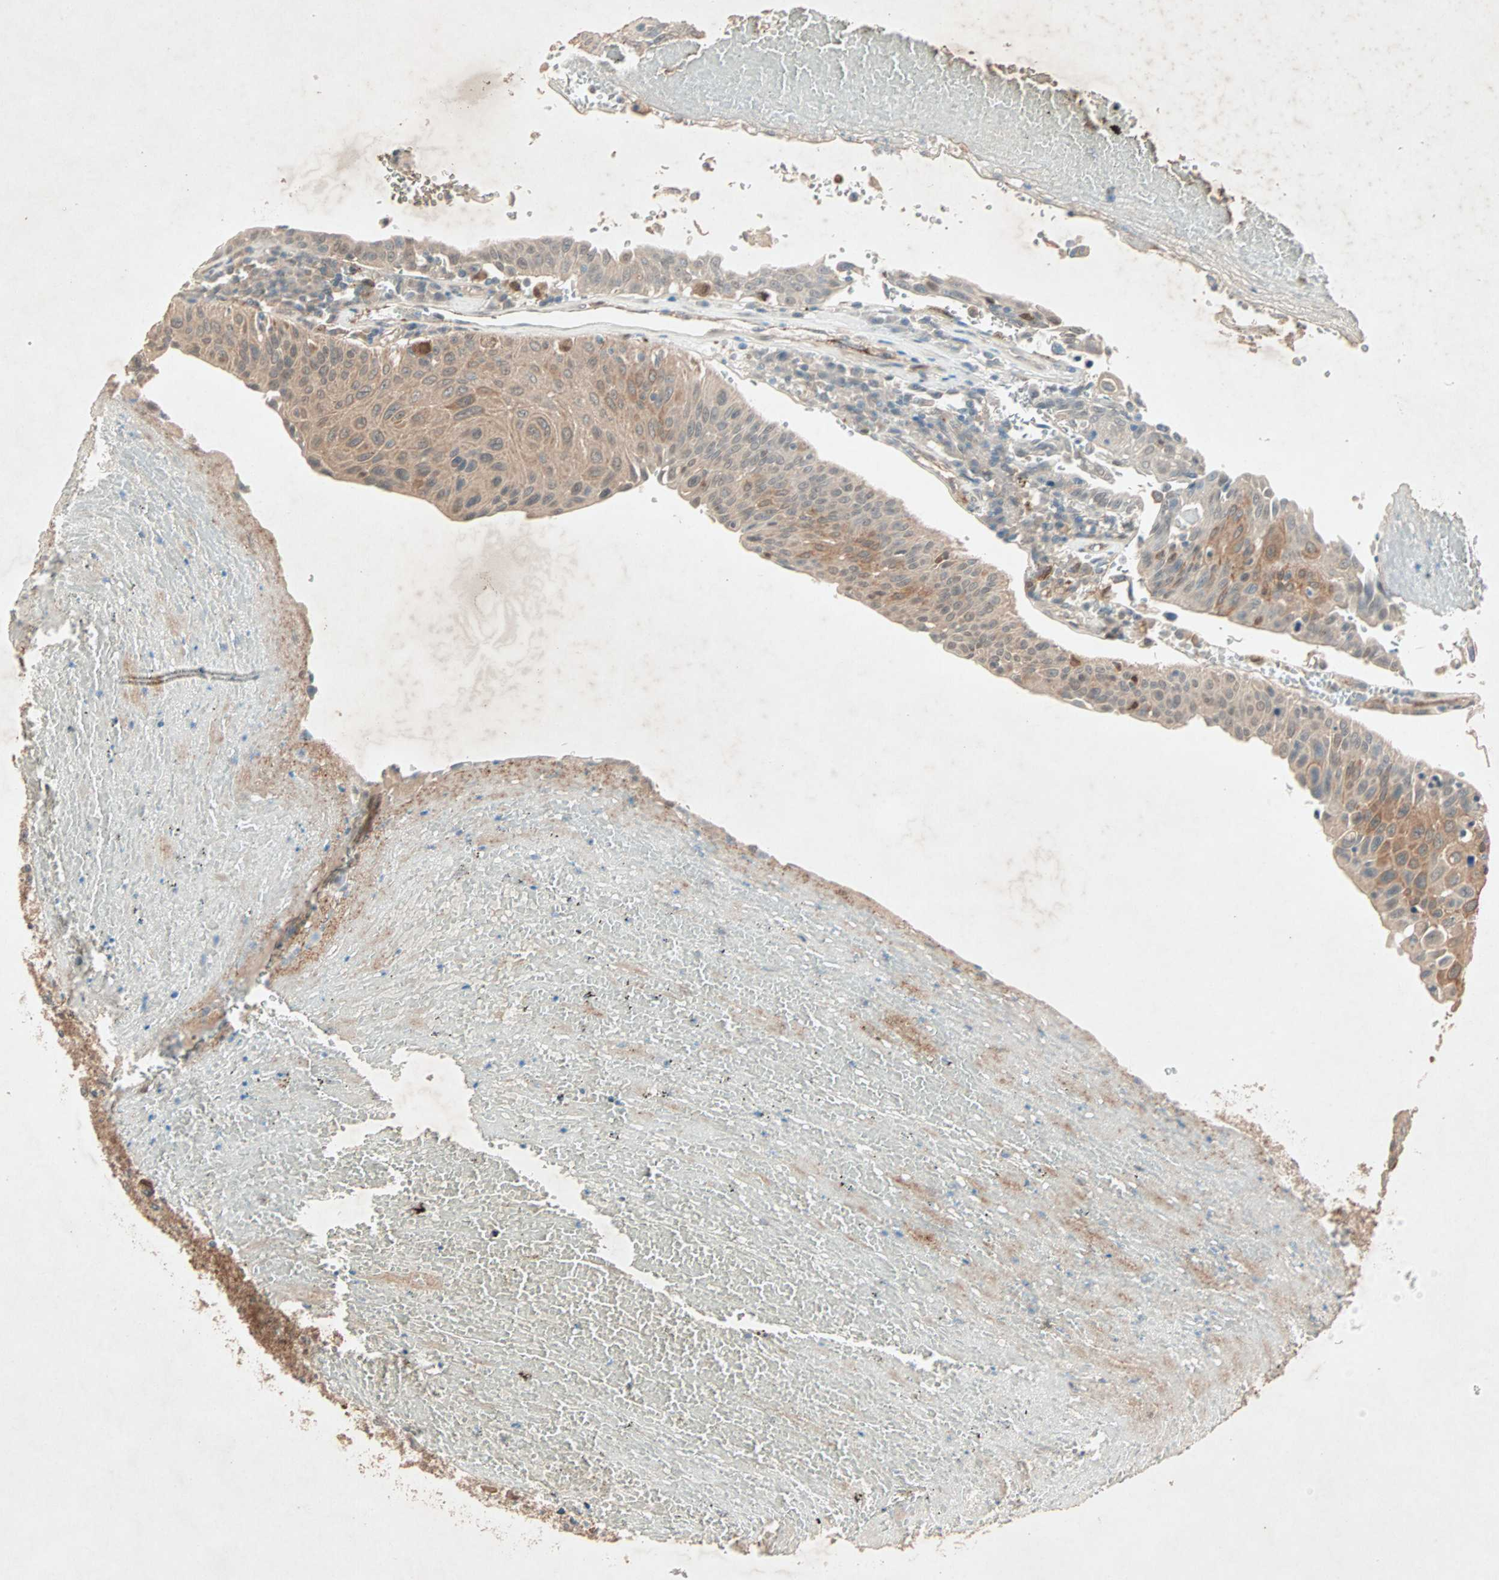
{"staining": {"intensity": "moderate", "quantity": ">75%", "location": "cytoplasmic/membranous"}, "tissue": "urothelial cancer", "cell_type": "Tumor cells", "image_type": "cancer", "snomed": [{"axis": "morphology", "description": "Urothelial carcinoma, High grade"}, {"axis": "topography", "description": "Urinary bladder"}], "caption": "The photomicrograph demonstrates a brown stain indicating the presence of a protein in the cytoplasmic/membranous of tumor cells in urothelial carcinoma (high-grade).", "gene": "SDSL", "patient": {"sex": "male", "age": 66}}